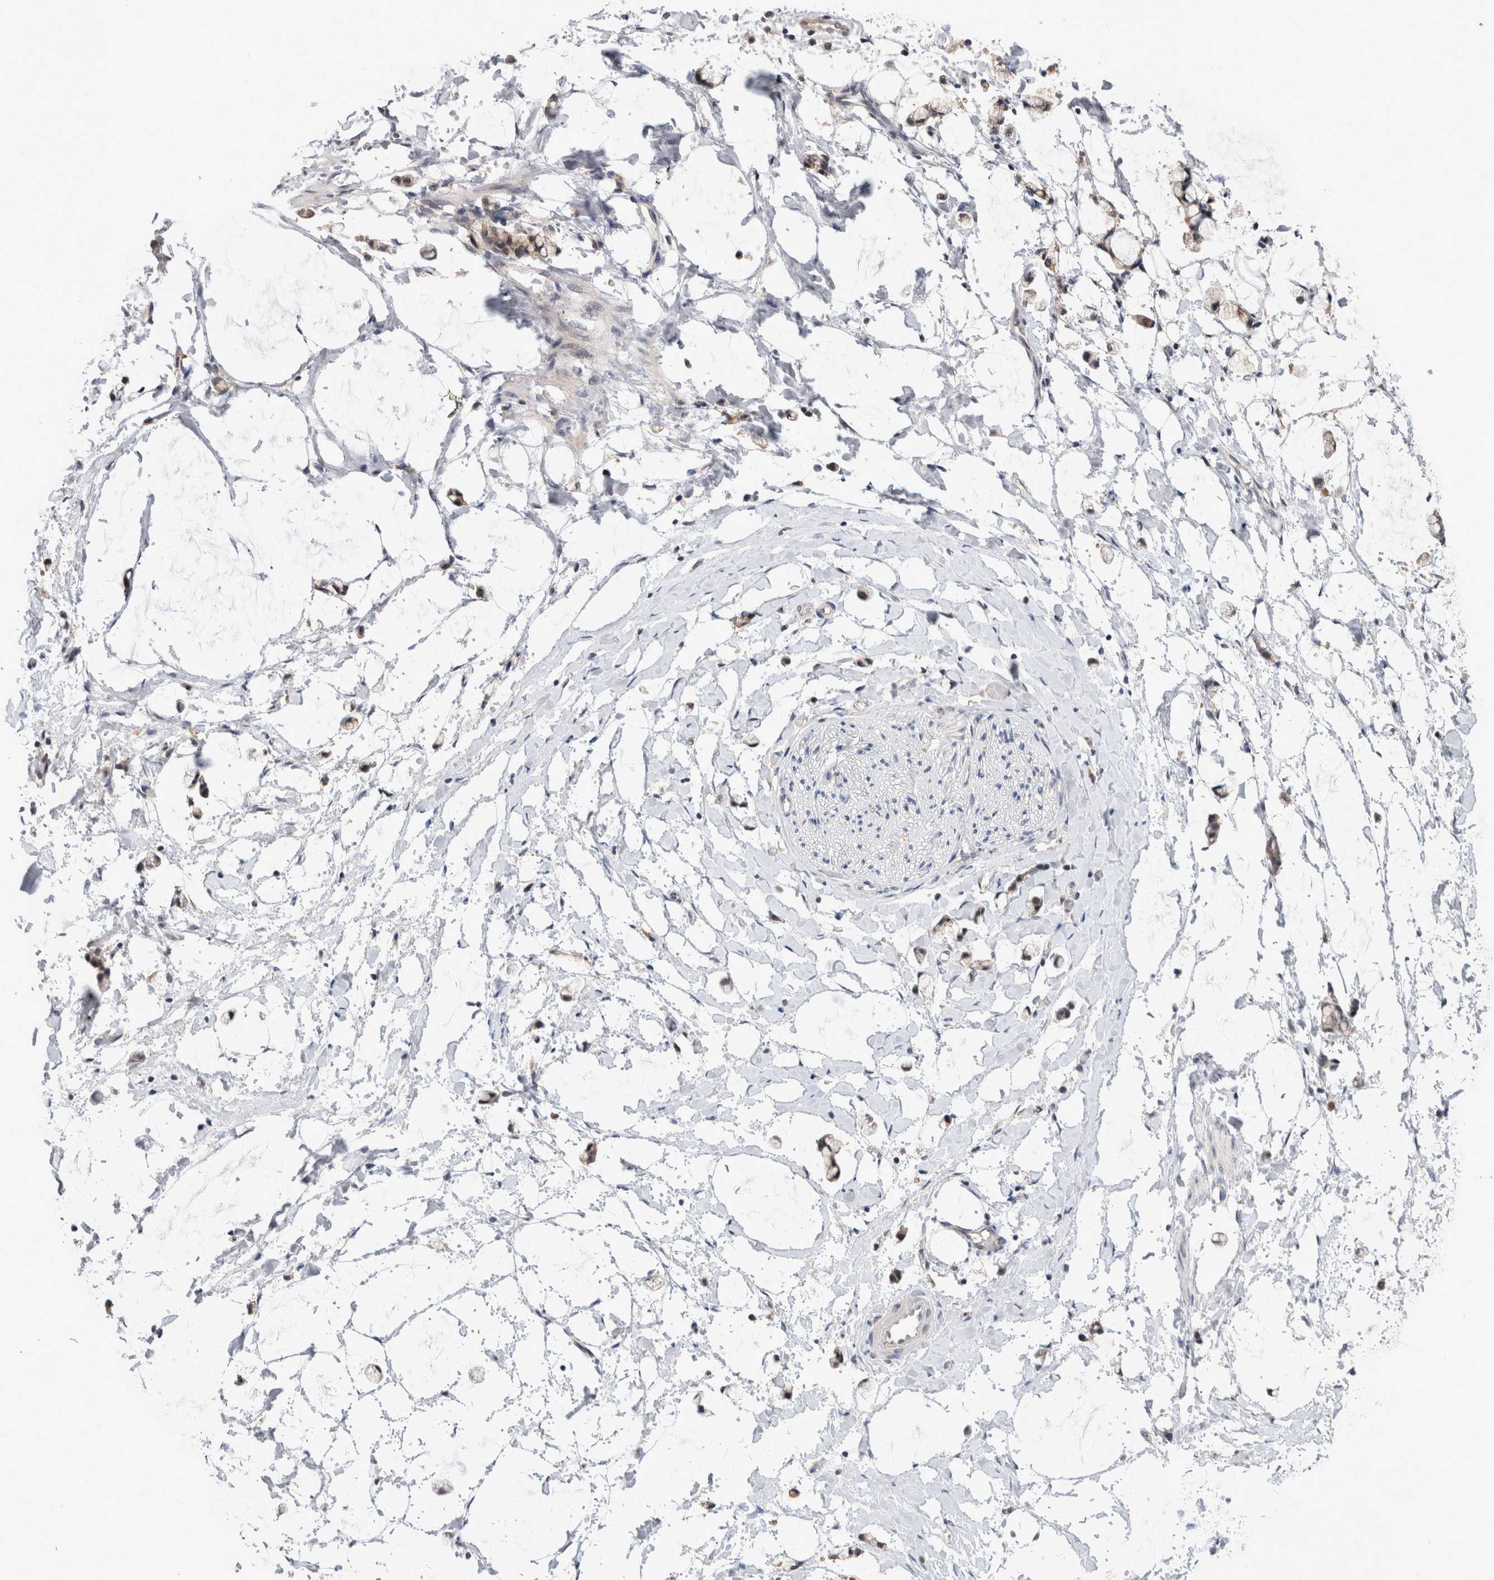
{"staining": {"intensity": "negative", "quantity": "none", "location": "none"}, "tissue": "adipose tissue", "cell_type": "Adipocytes", "image_type": "normal", "snomed": [{"axis": "morphology", "description": "Normal tissue, NOS"}, {"axis": "morphology", "description": "Adenocarcinoma, NOS"}, {"axis": "topography", "description": "Colon"}, {"axis": "topography", "description": "Peripheral nerve tissue"}], "caption": "Immunohistochemical staining of normal adipose tissue demonstrates no significant positivity in adipocytes.", "gene": "MRPL37", "patient": {"sex": "male", "age": 14}}